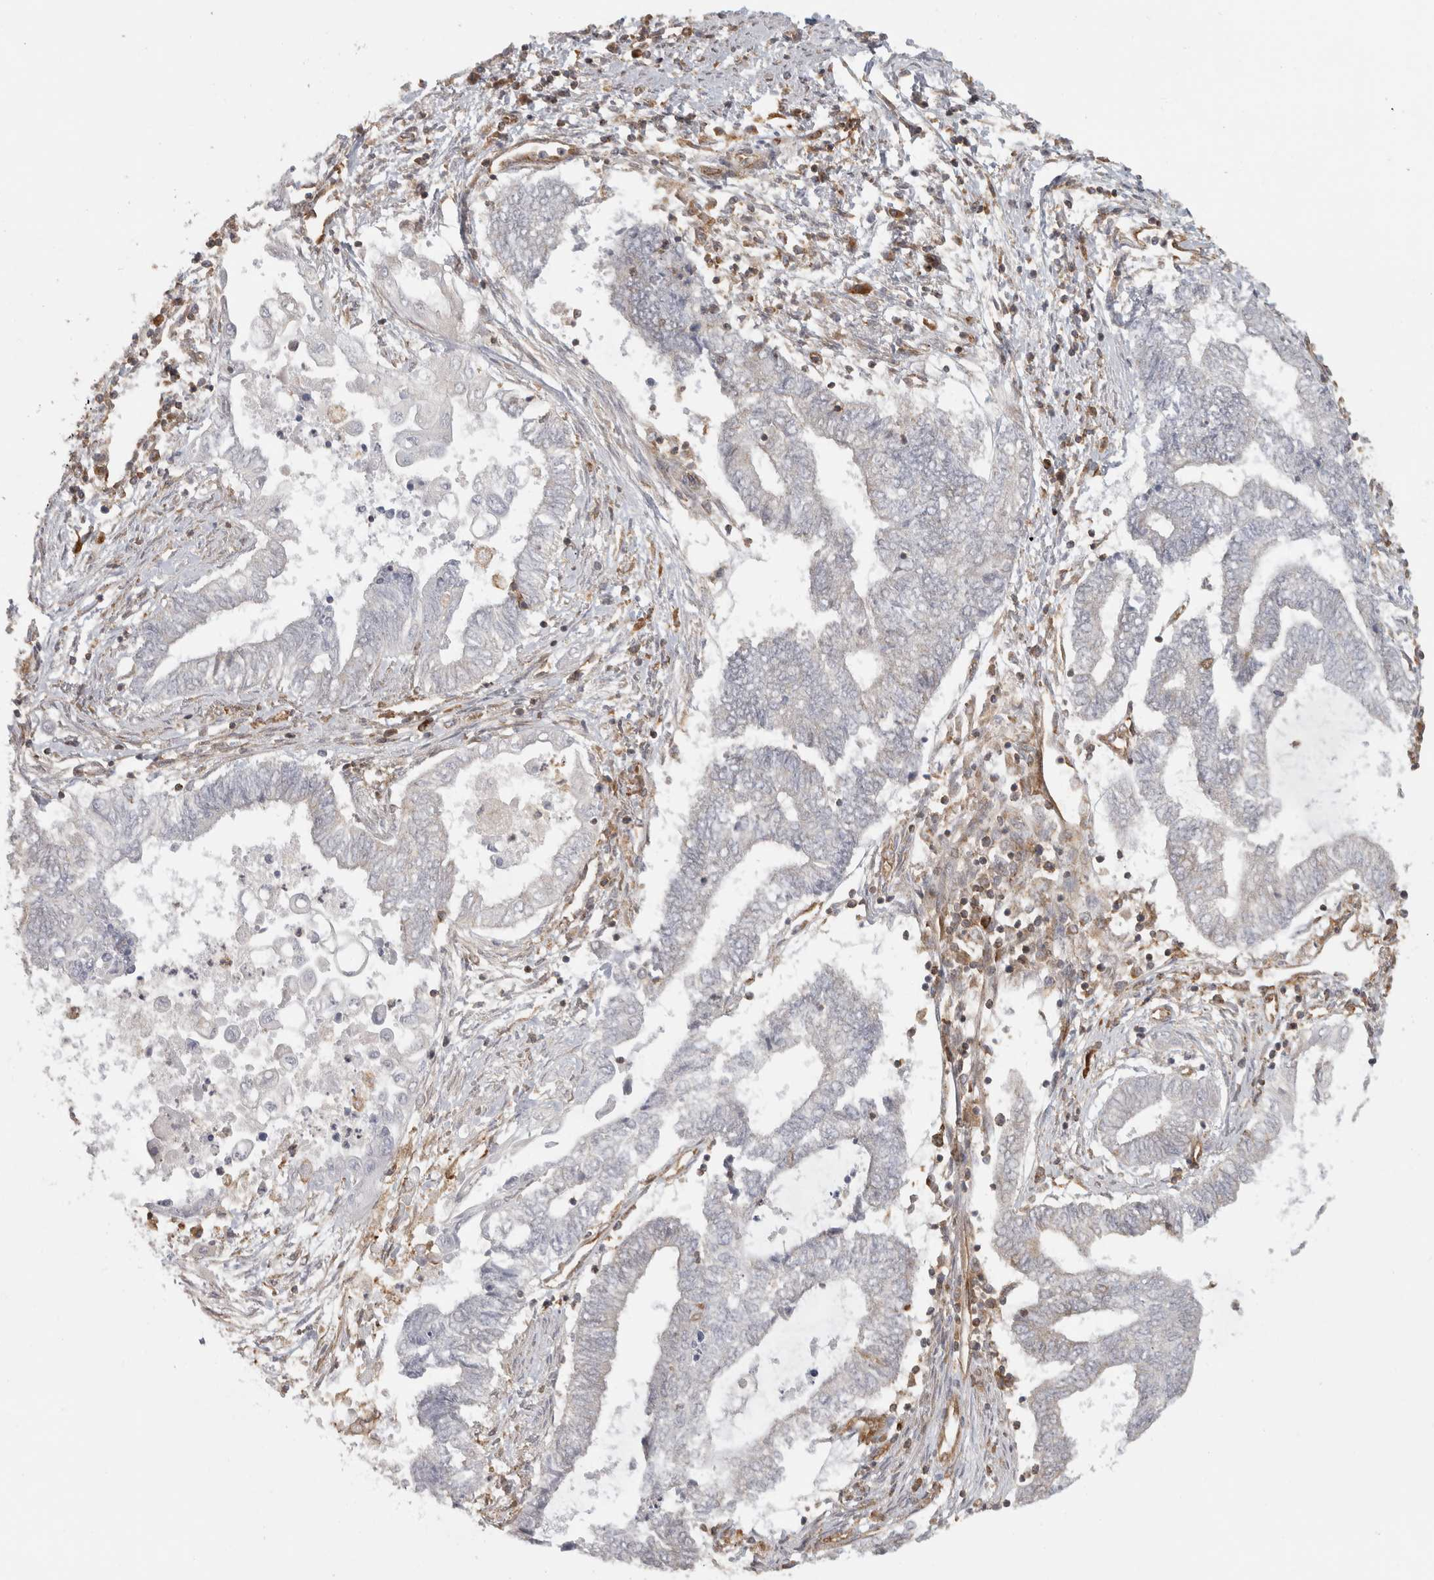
{"staining": {"intensity": "negative", "quantity": "none", "location": "none"}, "tissue": "endometrial cancer", "cell_type": "Tumor cells", "image_type": "cancer", "snomed": [{"axis": "morphology", "description": "Adenocarcinoma, NOS"}, {"axis": "topography", "description": "Uterus"}, {"axis": "topography", "description": "Endometrium"}], "caption": "Human endometrial cancer (adenocarcinoma) stained for a protein using IHC demonstrates no expression in tumor cells.", "gene": "HLA-E", "patient": {"sex": "female", "age": 70}}